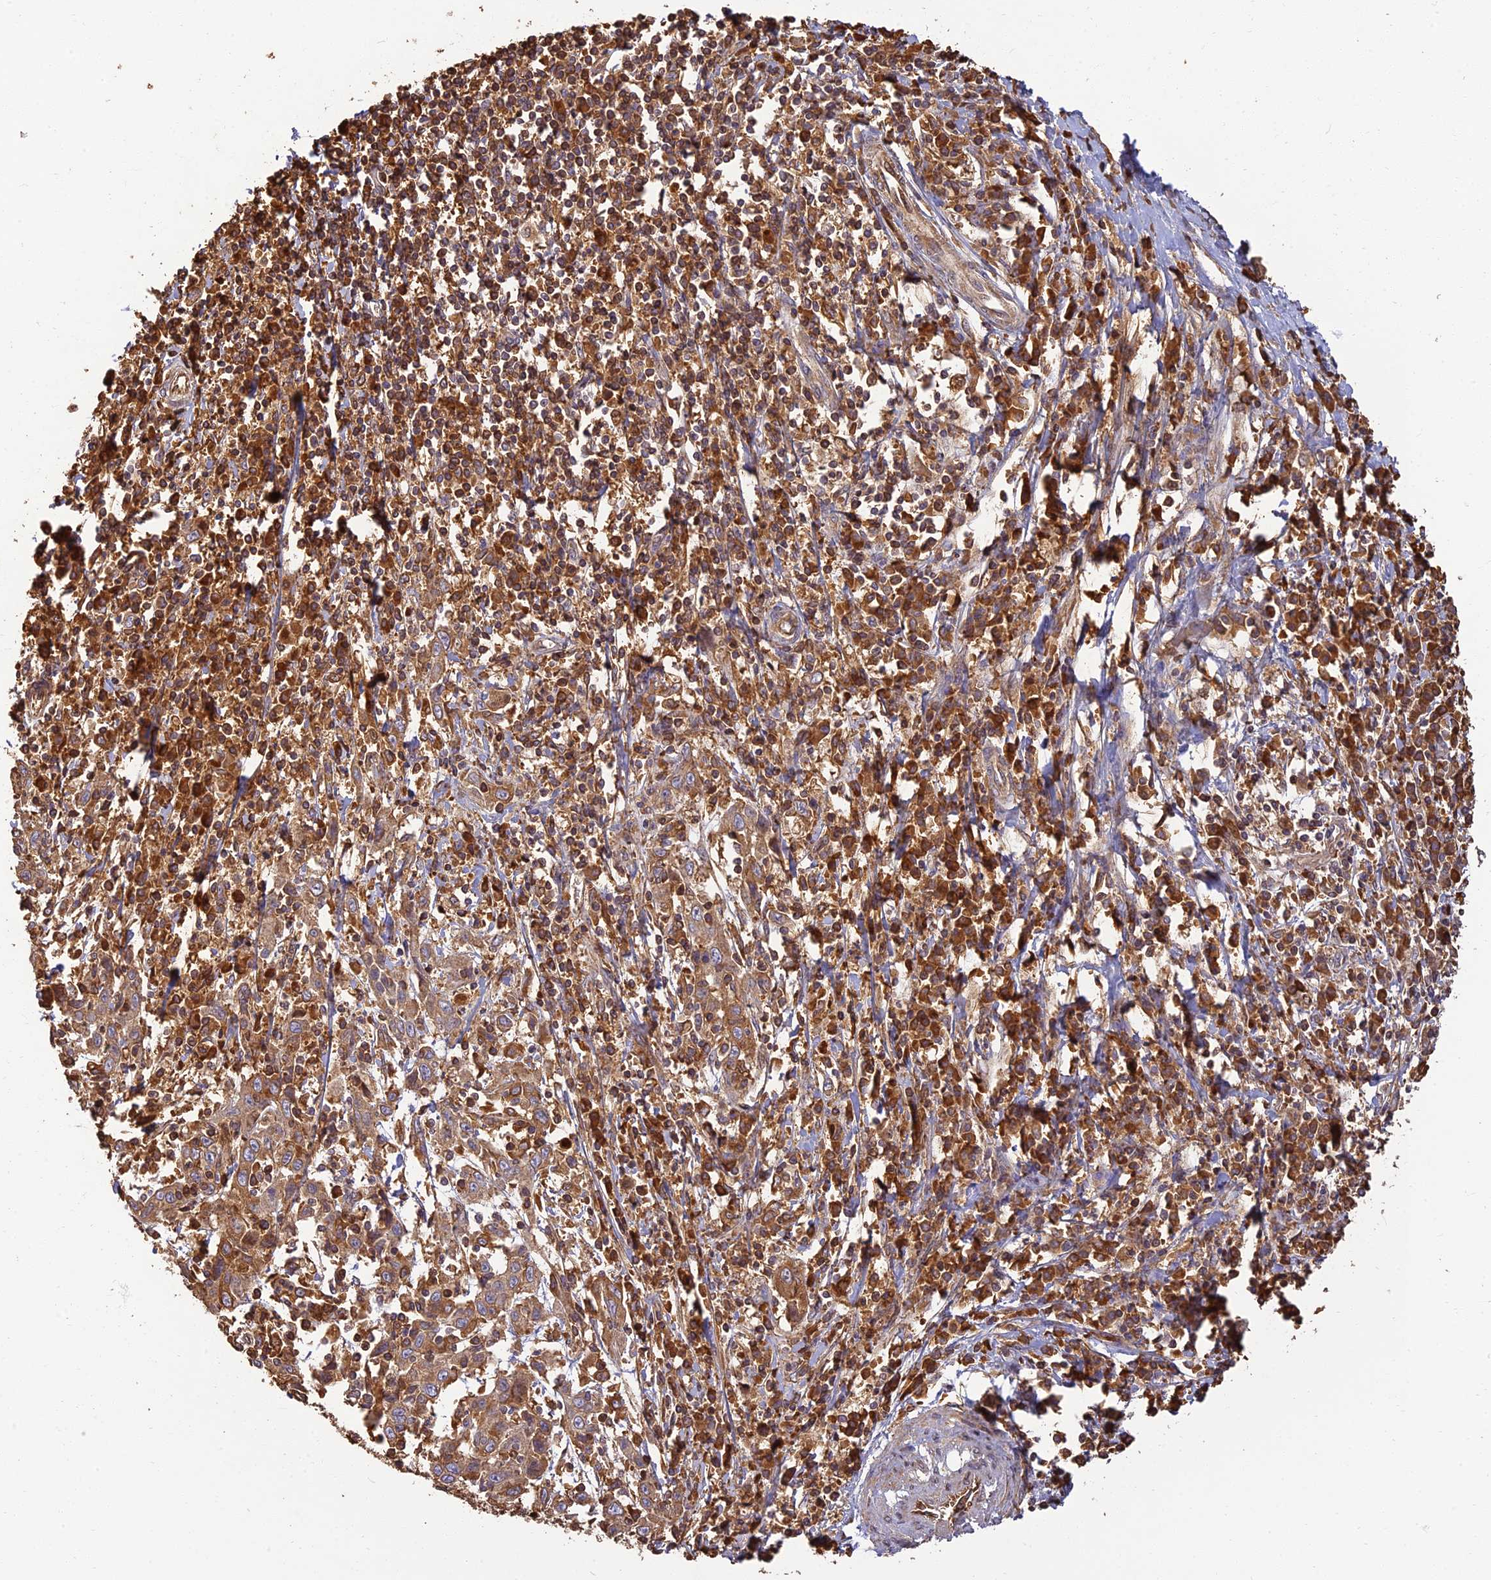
{"staining": {"intensity": "moderate", "quantity": ">75%", "location": "cytoplasmic/membranous"}, "tissue": "cervical cancer", "cell_type": "Tumor cells", "image_type": "cancer", "snomed": [{"axis": "morphology", "description": "Squamous cell carcinoma, NOS"}, {"axis": "topography", "description": "Cervix"}], "caption": "The immunohistochemical stain shows moderate cytoplasmic/membranous staining in tumor cells of squamous cell carcinoma (cervical) tissue.", "gene": "CORO1C", "patient": {"sex": "female", "age": 46}}